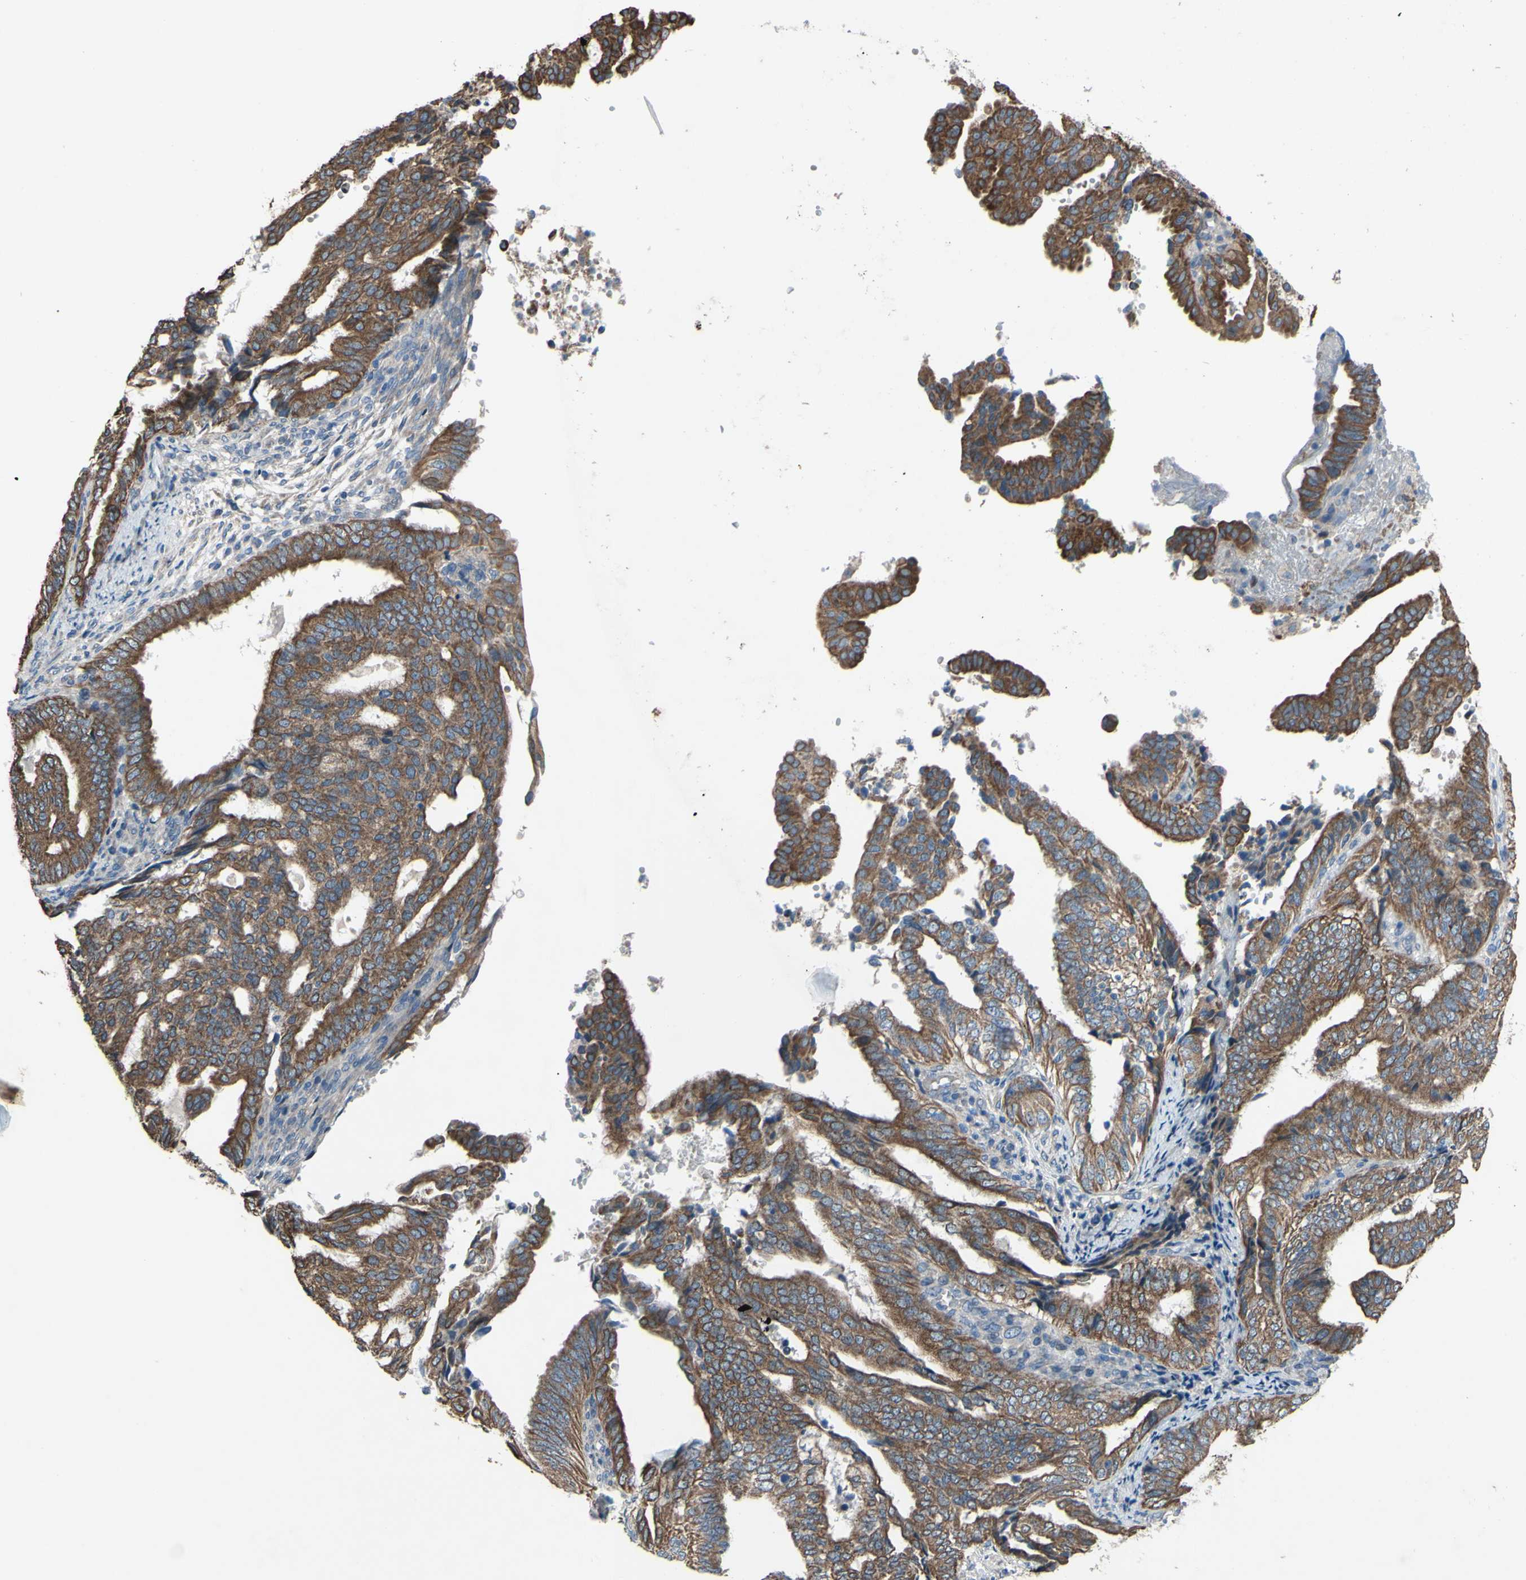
{"staining": {"intensity": "moderate", "quantity": ">75%", "location": "cytoplasmic/membranous"}, "tissue": "endometrial cancer", "cell_type": "Tumor cells", "image_type": "cancer", "snomed": [{"axis": "morphology", "description": "Adenocarcinoma, NOS"}, {"axis": "topography", "description": "Endometrium"}], "caption": "Tumor cells demonstrate moderate cytoplasmic/membranous expression in about >75% of cells in endometrial cancer. The protein of interest is shown in brown color, while the nuclei are stained blue.", "gene": "GRAMD2B", "patient": {"sex": "female", "age": 58}}